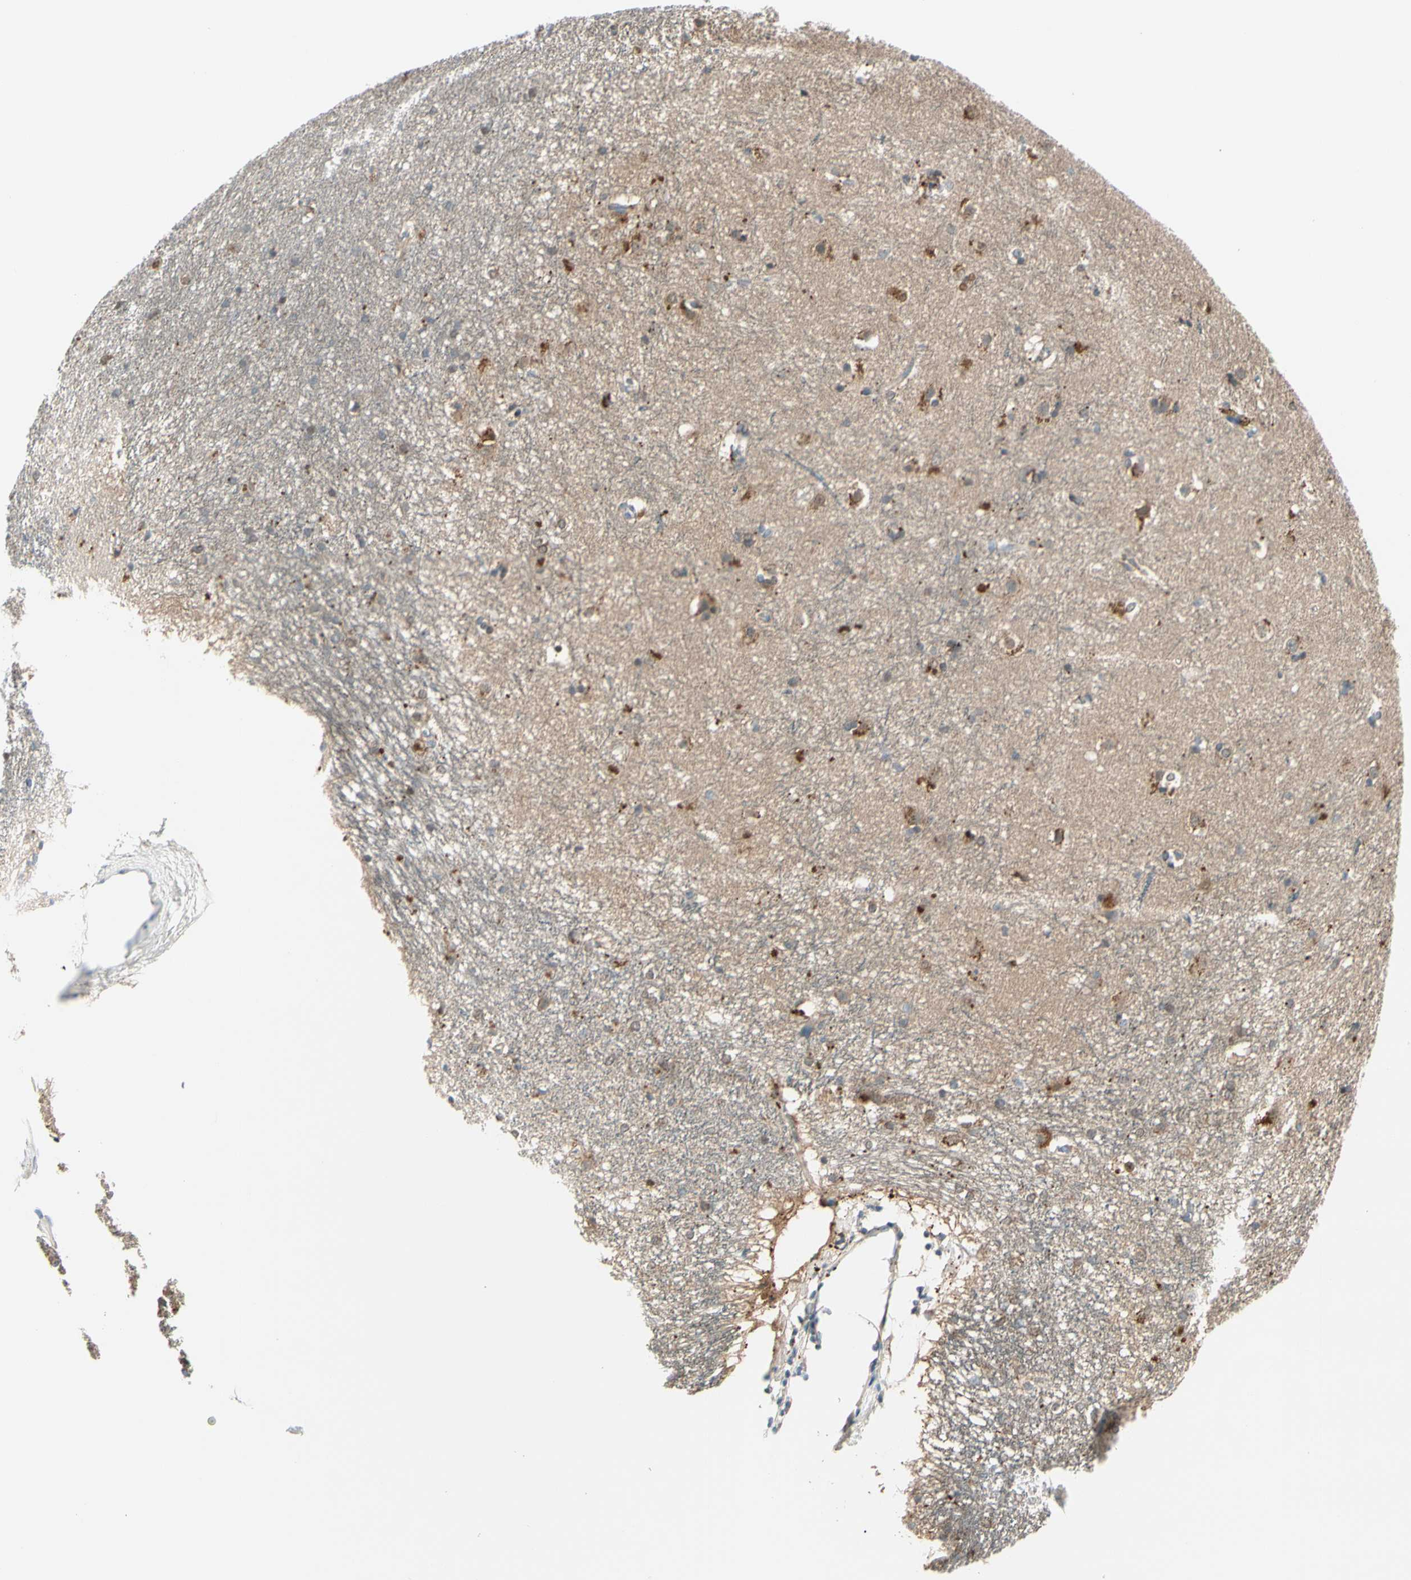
{"staining": {"intensity": "strong", "quantity": "25%-75%", "location": "cytoplasmic/membranous"}, "tissue": "caudate", "cell_type": "Glial cells", "image_type": "normal", "snomed": [{"axis": "morphology", "description": "Normal tissue, NOS"}, {"axis": "topography", "description": "Lateral ventricle wall"}], "caption": "Immunohistochemical staining of normal human caudate displays 25%-75% levels of strong cytoplasmic/membranous protein expression in about 25%-75% of glial cells. (DAB (3,3'-diaminobenzidine) IHC, brown staining for protein, blue staining for nuclei).", "gene": "PEBP1", "patient": {"sex": "female", "age": 19}}